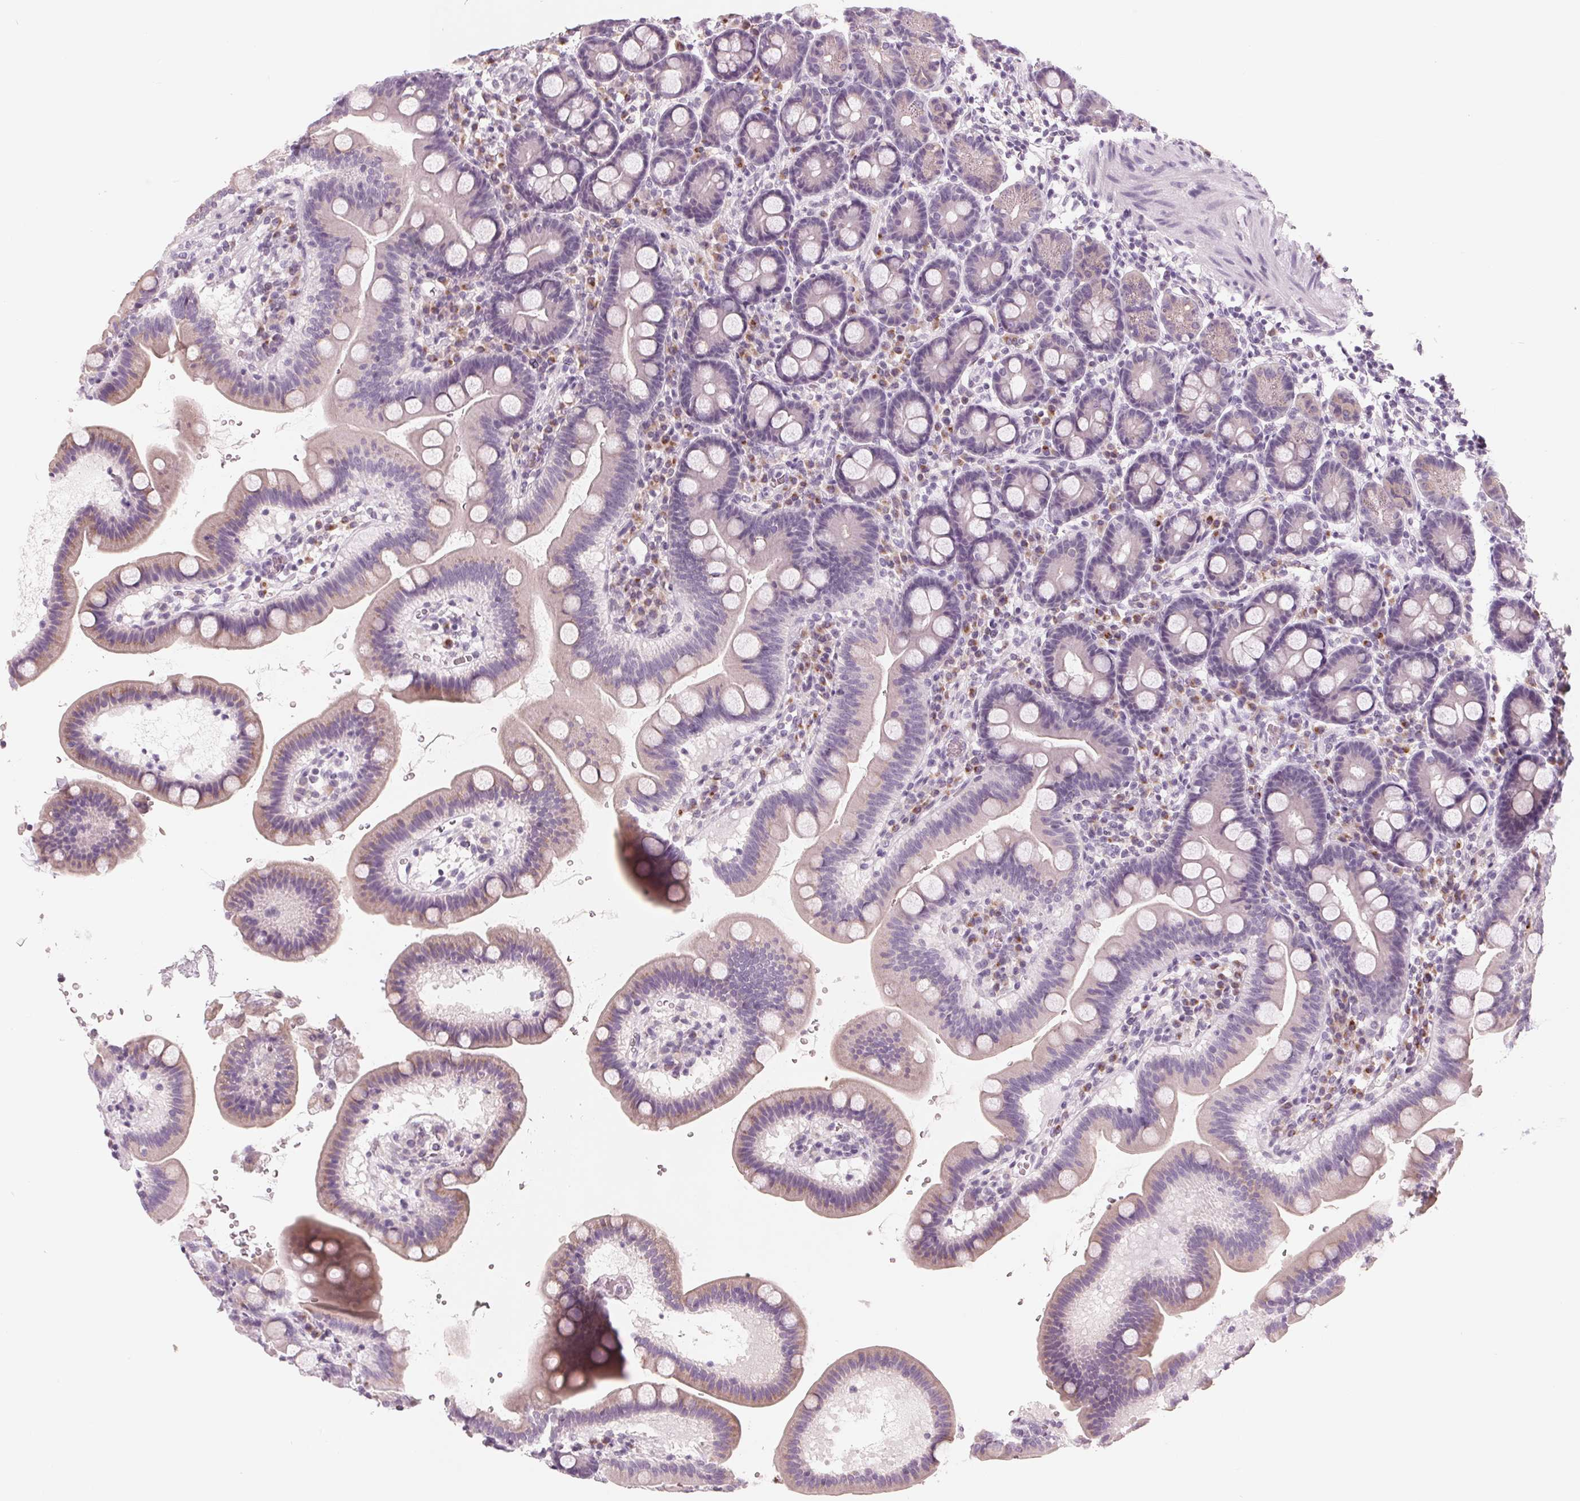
{"staining": {"intensity": "moderate", "quantity": "<25%", "location": "cytoplasmic/membranous"}, "tissue": "duodenum", "cell_type": "Glandular cells", "image_type": "normal", "snomed": [{"axis": "morphology", "description": "Normal tissue, NOS"}, {"axis": "topography", "description": "Duodenum"}], "caption": "The image shows a brown stain indicating the presence of a protein in the cytoplasmic/membranous of glandular cells in duodenum.", "gene": "IL9R", "patient": {"sex": "male", "age": 59}}